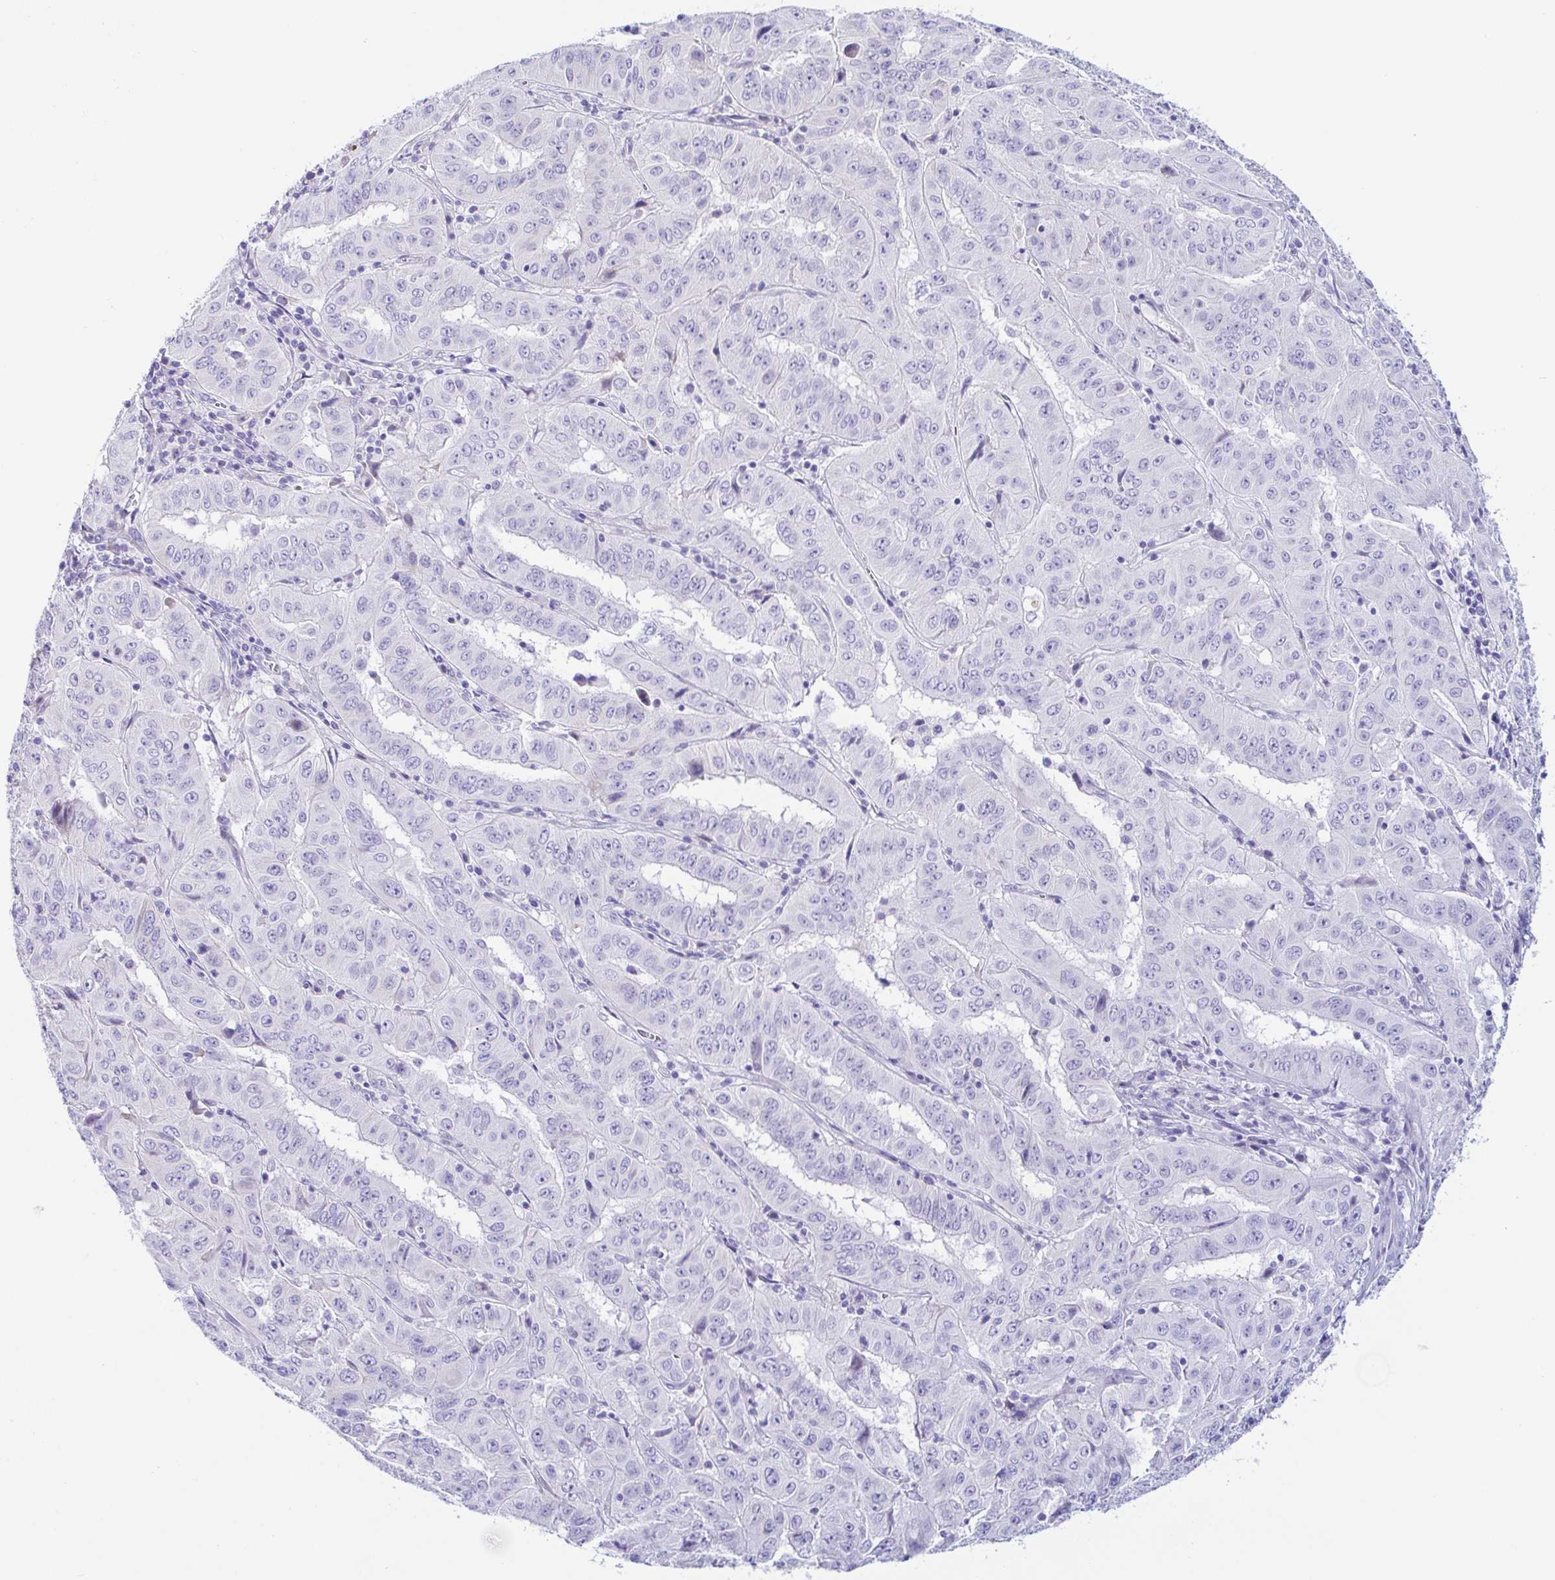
{"staining": {"intensity": "negative", "quantity": "none", "location": "none"}, "tissue": "pancreatic cancer", "cell_type": "Tumor cells", "image_type": "cancer", "snomed": [{"axis": "morphology", "description": "Adenocarcinoma, NOS"}, {"axis": "topography", "description": "Pancreas"}], "caption": "This histopathology image is of adenocarcinoma (pancreatic) stained with immunohistochemistry to label a protein in brown with the nuclei are counter-stained blue. There is no staining in tumor cells.", "gene": "PINLYP", "patient": {"sex": "male", "age": 63}}